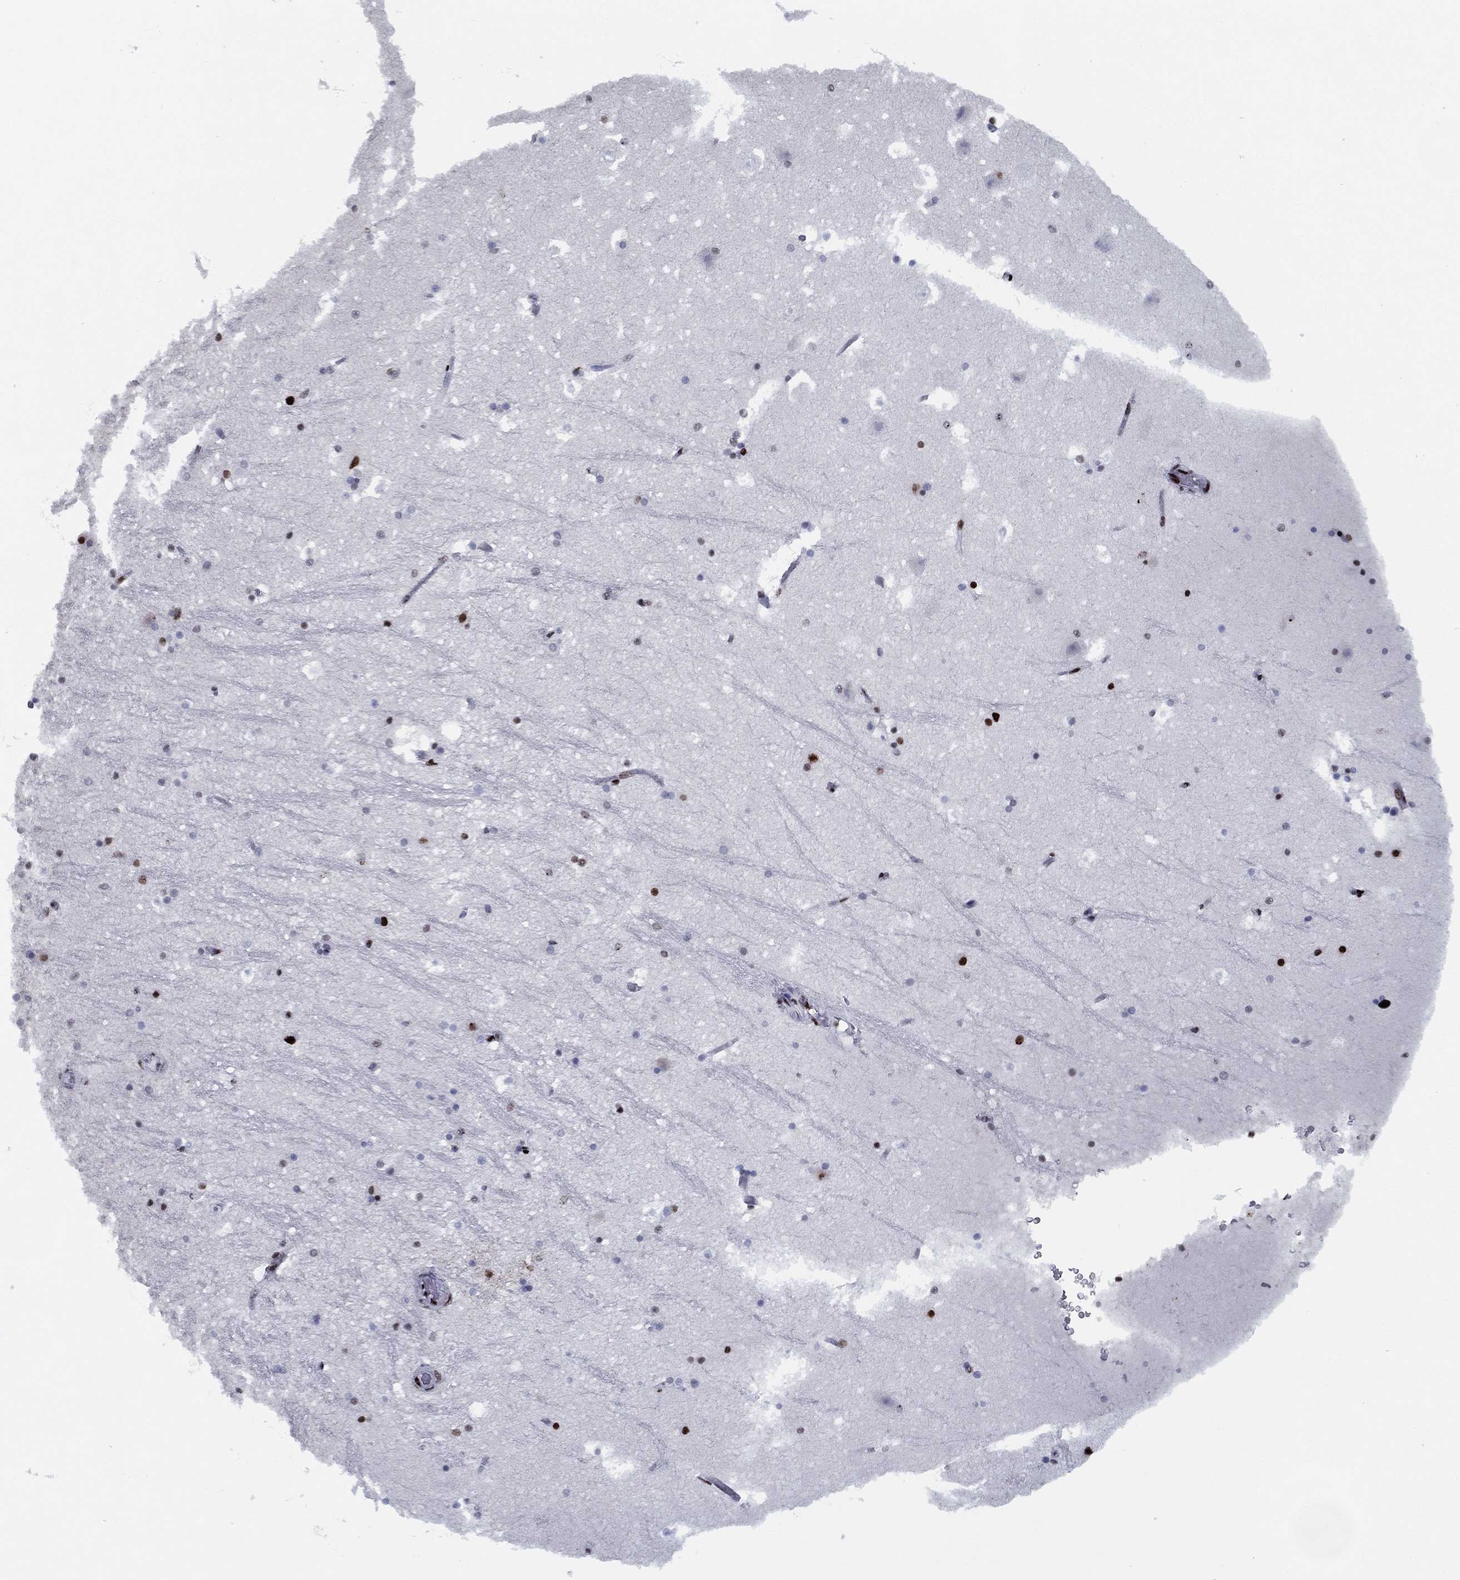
{"staining": {"intensity": "moderate", "quantity": "<25%", "location": "nuclear"}, "tissue": "hippocampus", "cell_type": "Glial cells", "image_type": "normal", "snomed": [{"axis": "morphology", "description": "Normal tissue, NOS"}, {"axis": "topography", "description": "Hippocampus"}], "caption": "Protein analysis of unremarkable hippocampus displays moderate nuclear staining in approximately <25% of glial cells.", "gene": "CYB561D2", "patient": {"sex": "male", "age": 51}}